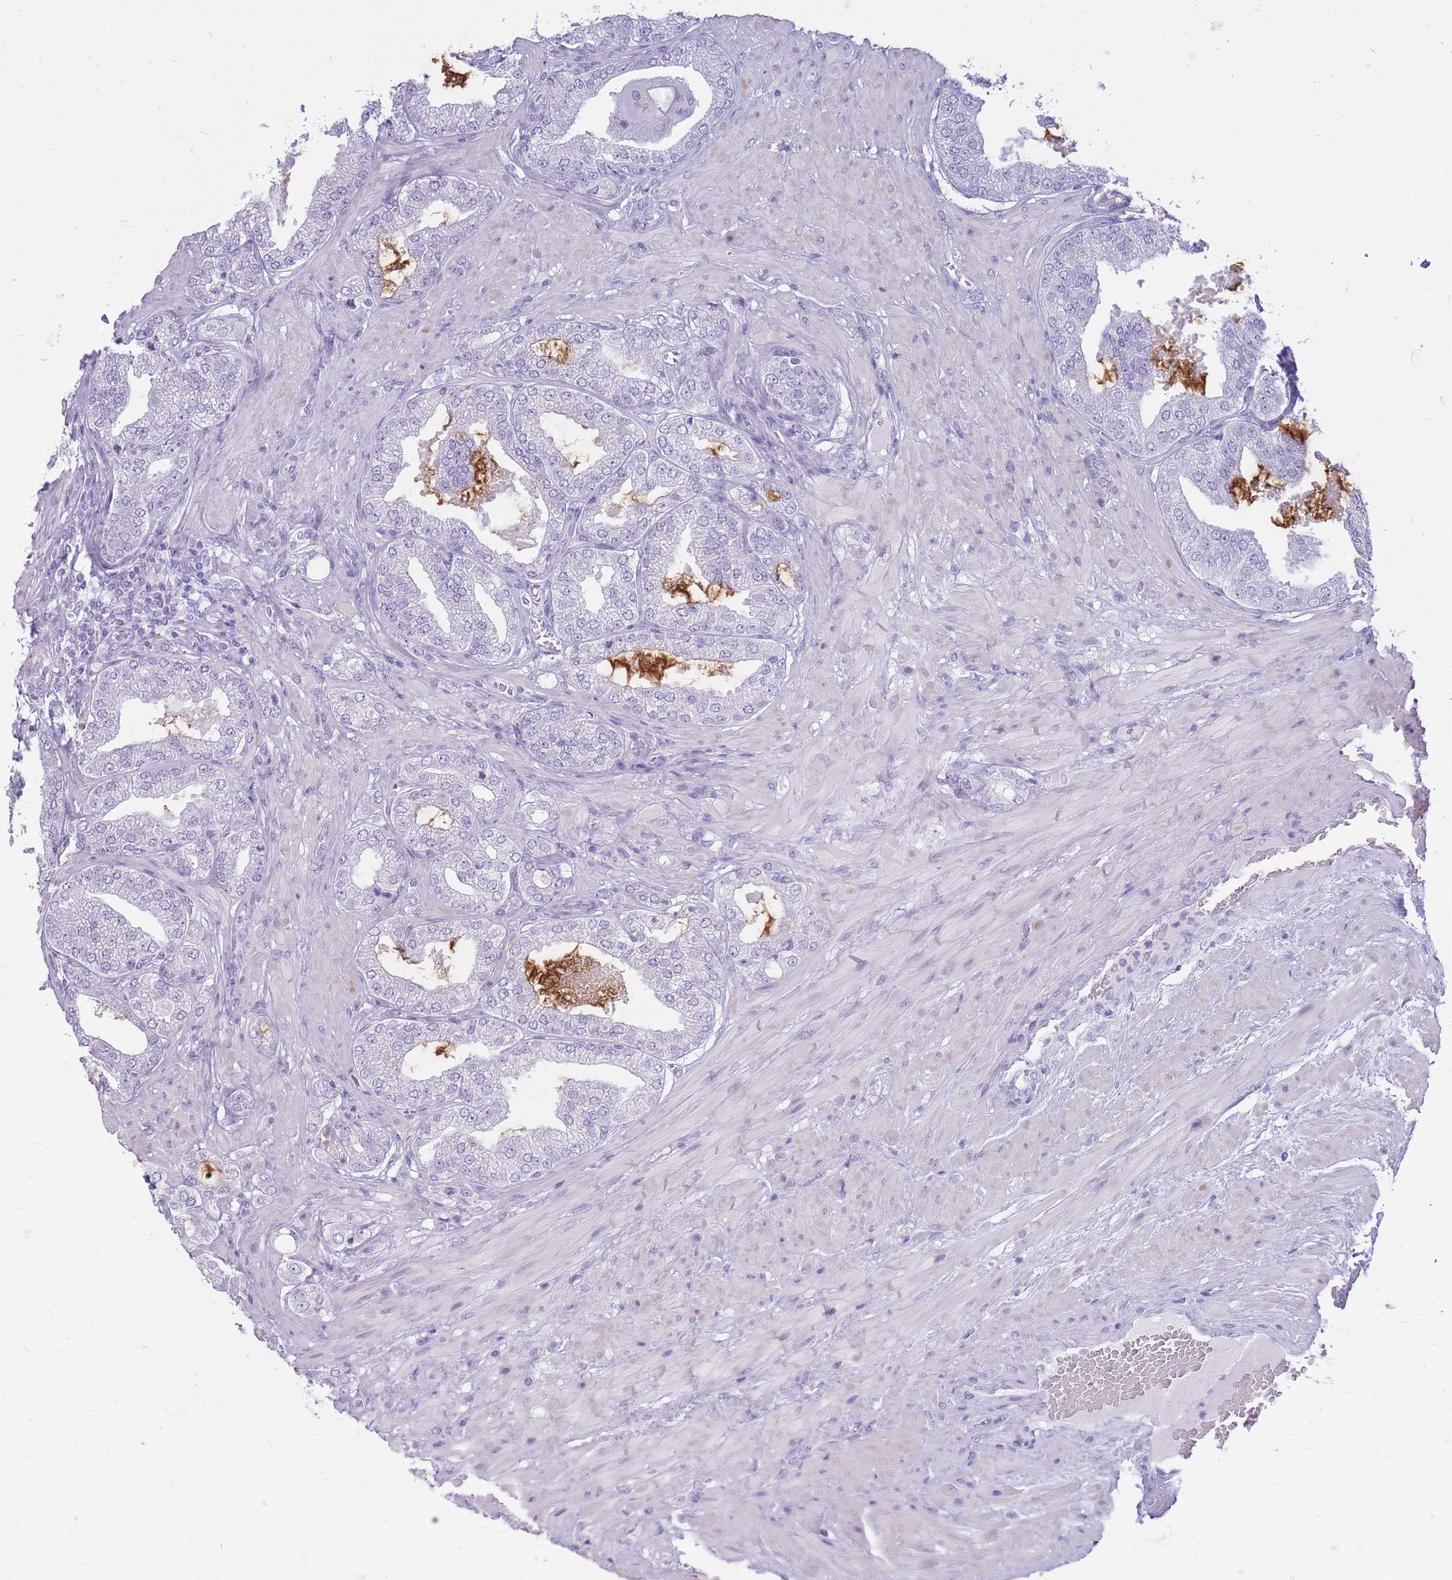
{"staining": {"intensity": "negative", "quantity": "none", "location": "none"}, "tissue": "prostate cancer", "cell_type": "Tumor cells", "image_type": "cancer", "snomed": [{"axis": "morphology", "description": "Adenocarcinoma, Low grade"}, {"axis": "topography", "description": "Prostate"}], "caption": "Immunohistochemical staining of prostate adenocarcinoma (low-grade) exhibits no significant expression in tumor cells. (Brightfield microscopy of DAB (3,3'-diaminobenzidine) immunohistochemistry at high magnification).", "gene": "CYP21A2", "patient": {"sex": "male", "age": 63}}